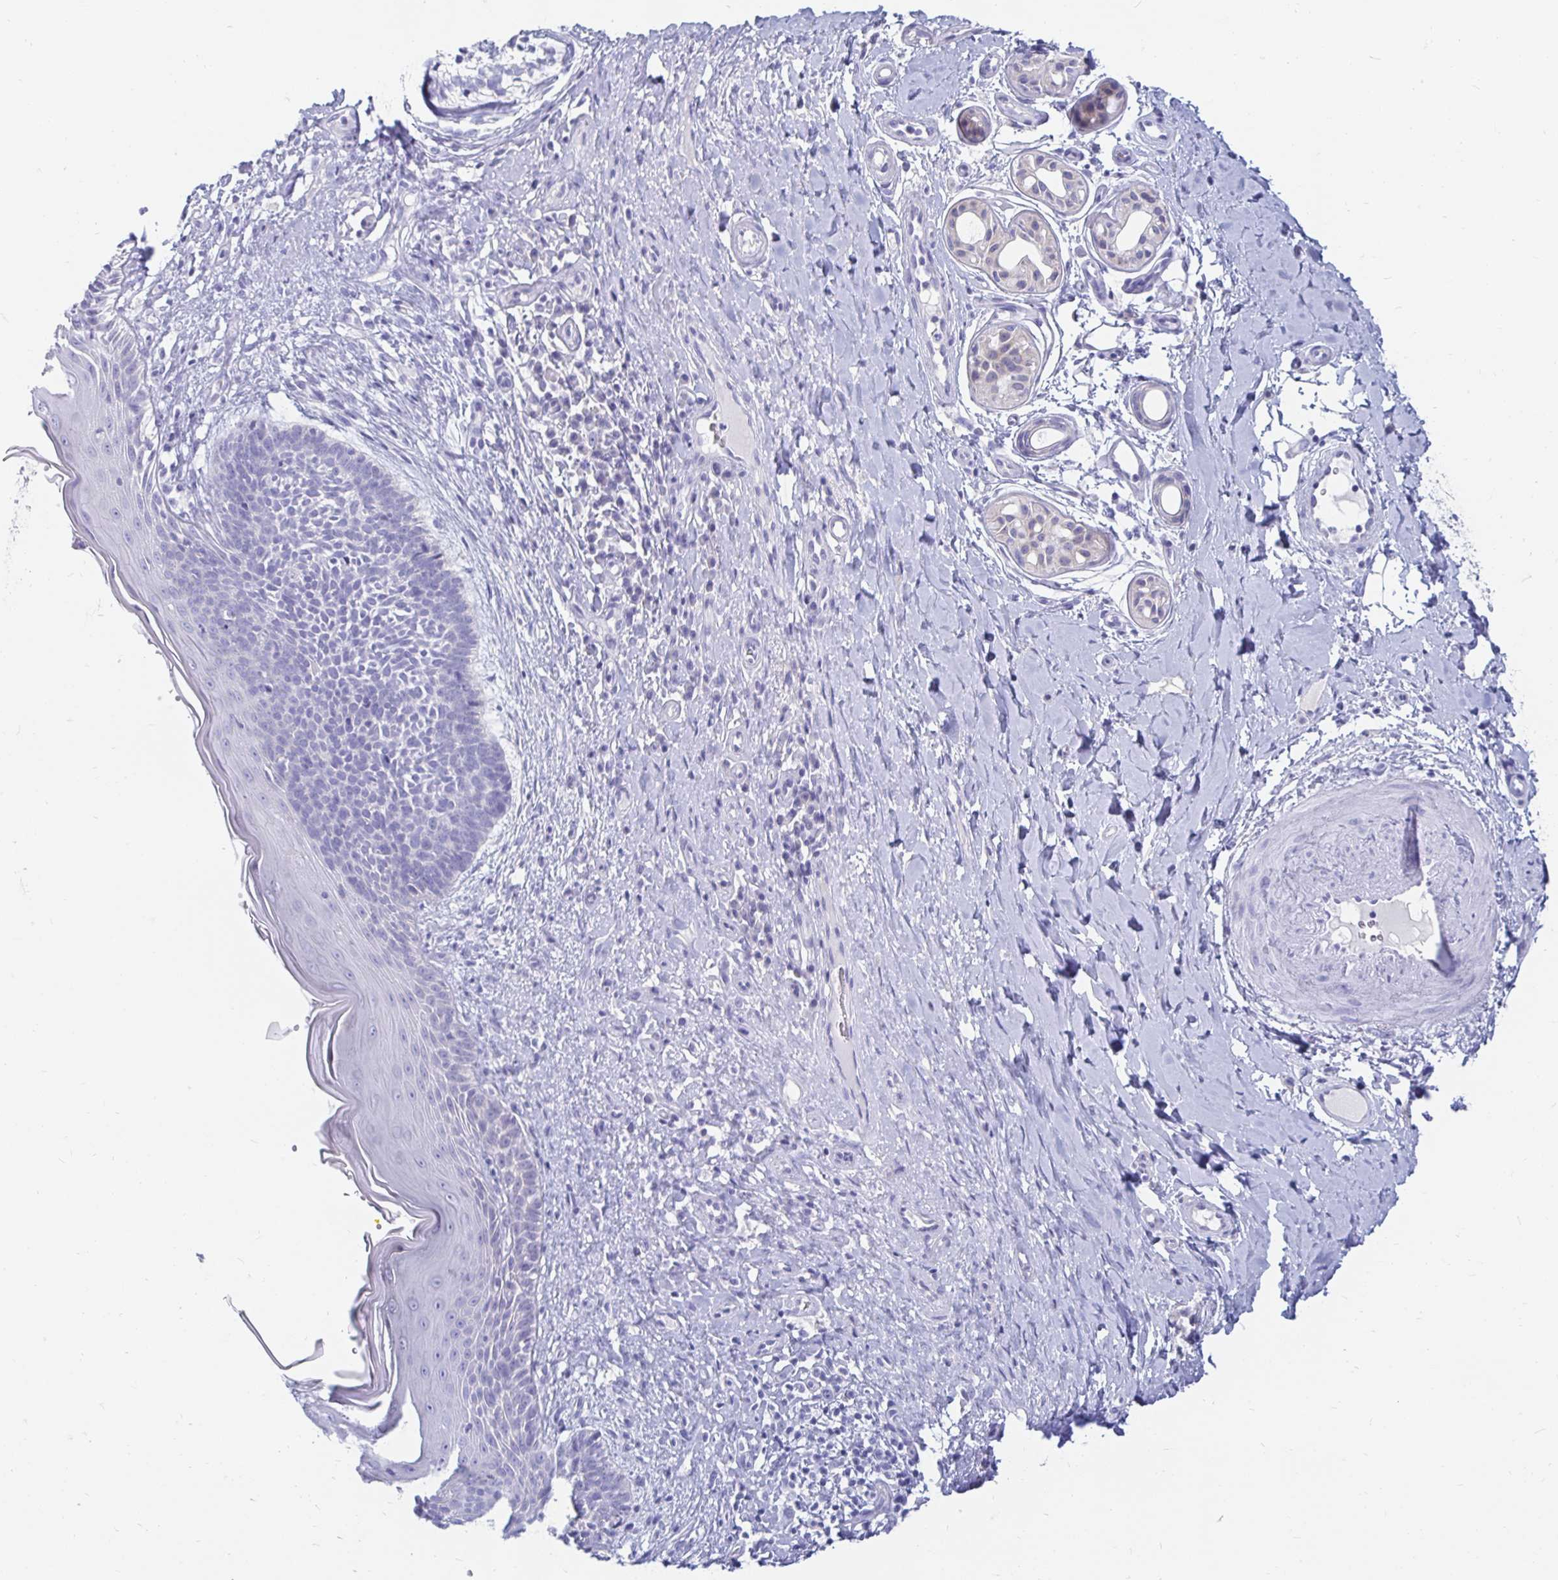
{"staining": {"intensity": "negative", "quantity": "none", "location": "none"}, "tissue": "skin cancer", "cell_type": "Tumor cells", "image_type": "cancer", "snomed": [{"axis": "morphology", "description": "Basal cell carcinoma"}, {"axis": "topography", "description": "Skin"}], "caption": "A micrograph of human basal cell carcinoma (skin) is negative for staining in tumor cells.", "gene": "PEG10", "patient": {"sex": "male", "age": 89}}